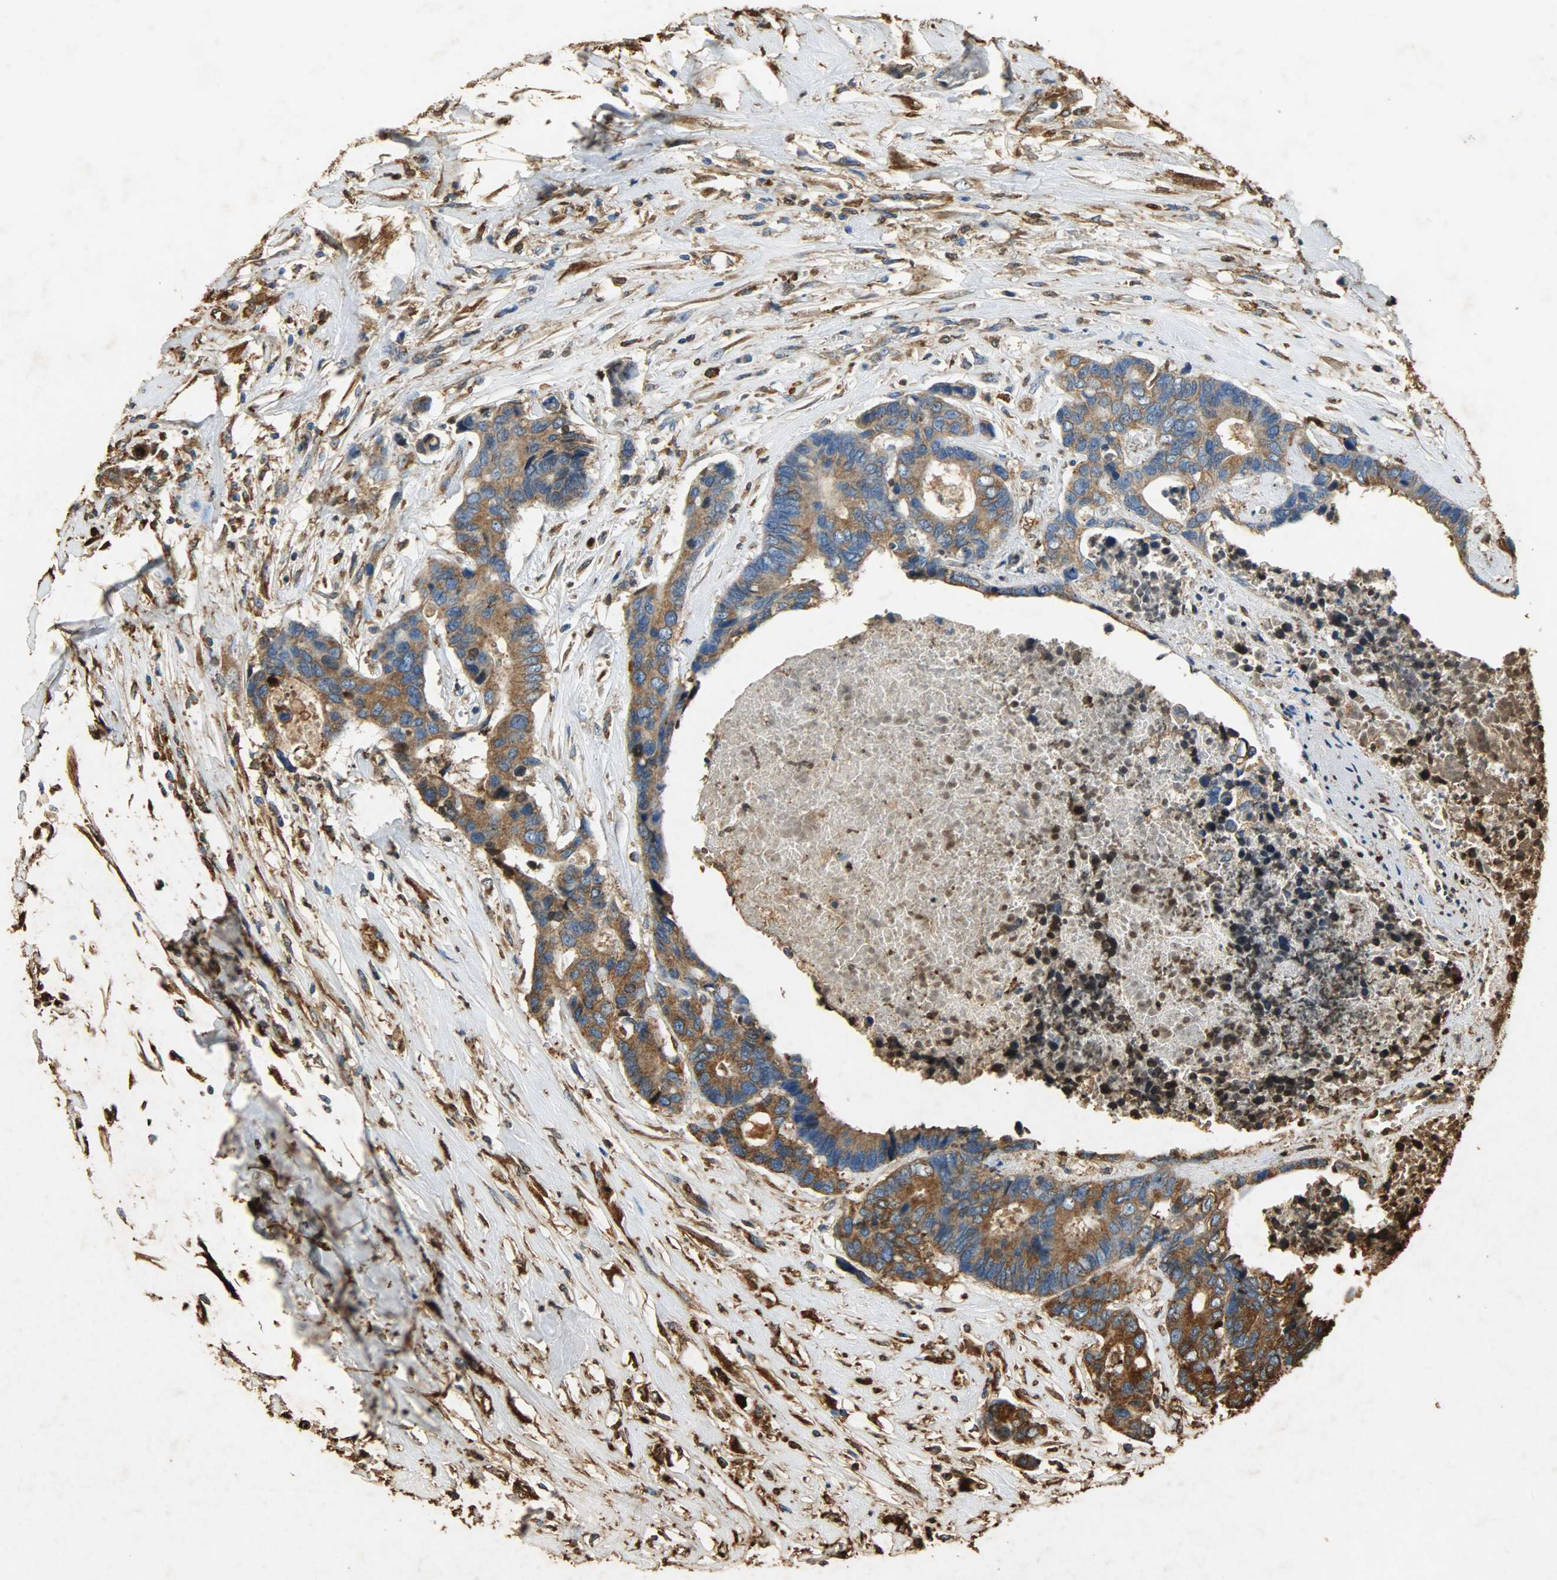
{"staining": {"intensity": "strong", "quantity": ">75%", "location": "cytoplasmic/membranous"}, "tissue": "colorectal cancer", "cell_type": "Tumor cells", "image_type": "cancer", "snomed": [{"axis": "morphology", "description": "Adenocarcinoma, NOS"}, {"axis": "topography", "description": "Rectum"}], "caption": "High-magnification brightfield microscopy of colorectal cancer (adenocarcinoma) stained with DAB (brown) and counterstained with hematoxylin (blue). tumor cells exhibit strong cytoplasmic/membranous expression is present in approximately>75% of cells. (DAB (3,3'-diaminobenzidine) IHC, brown staining for protein, blue staining for nuclei).", "gene": "HSP90B1", "patient": {"sex": "male", "age": 55}}